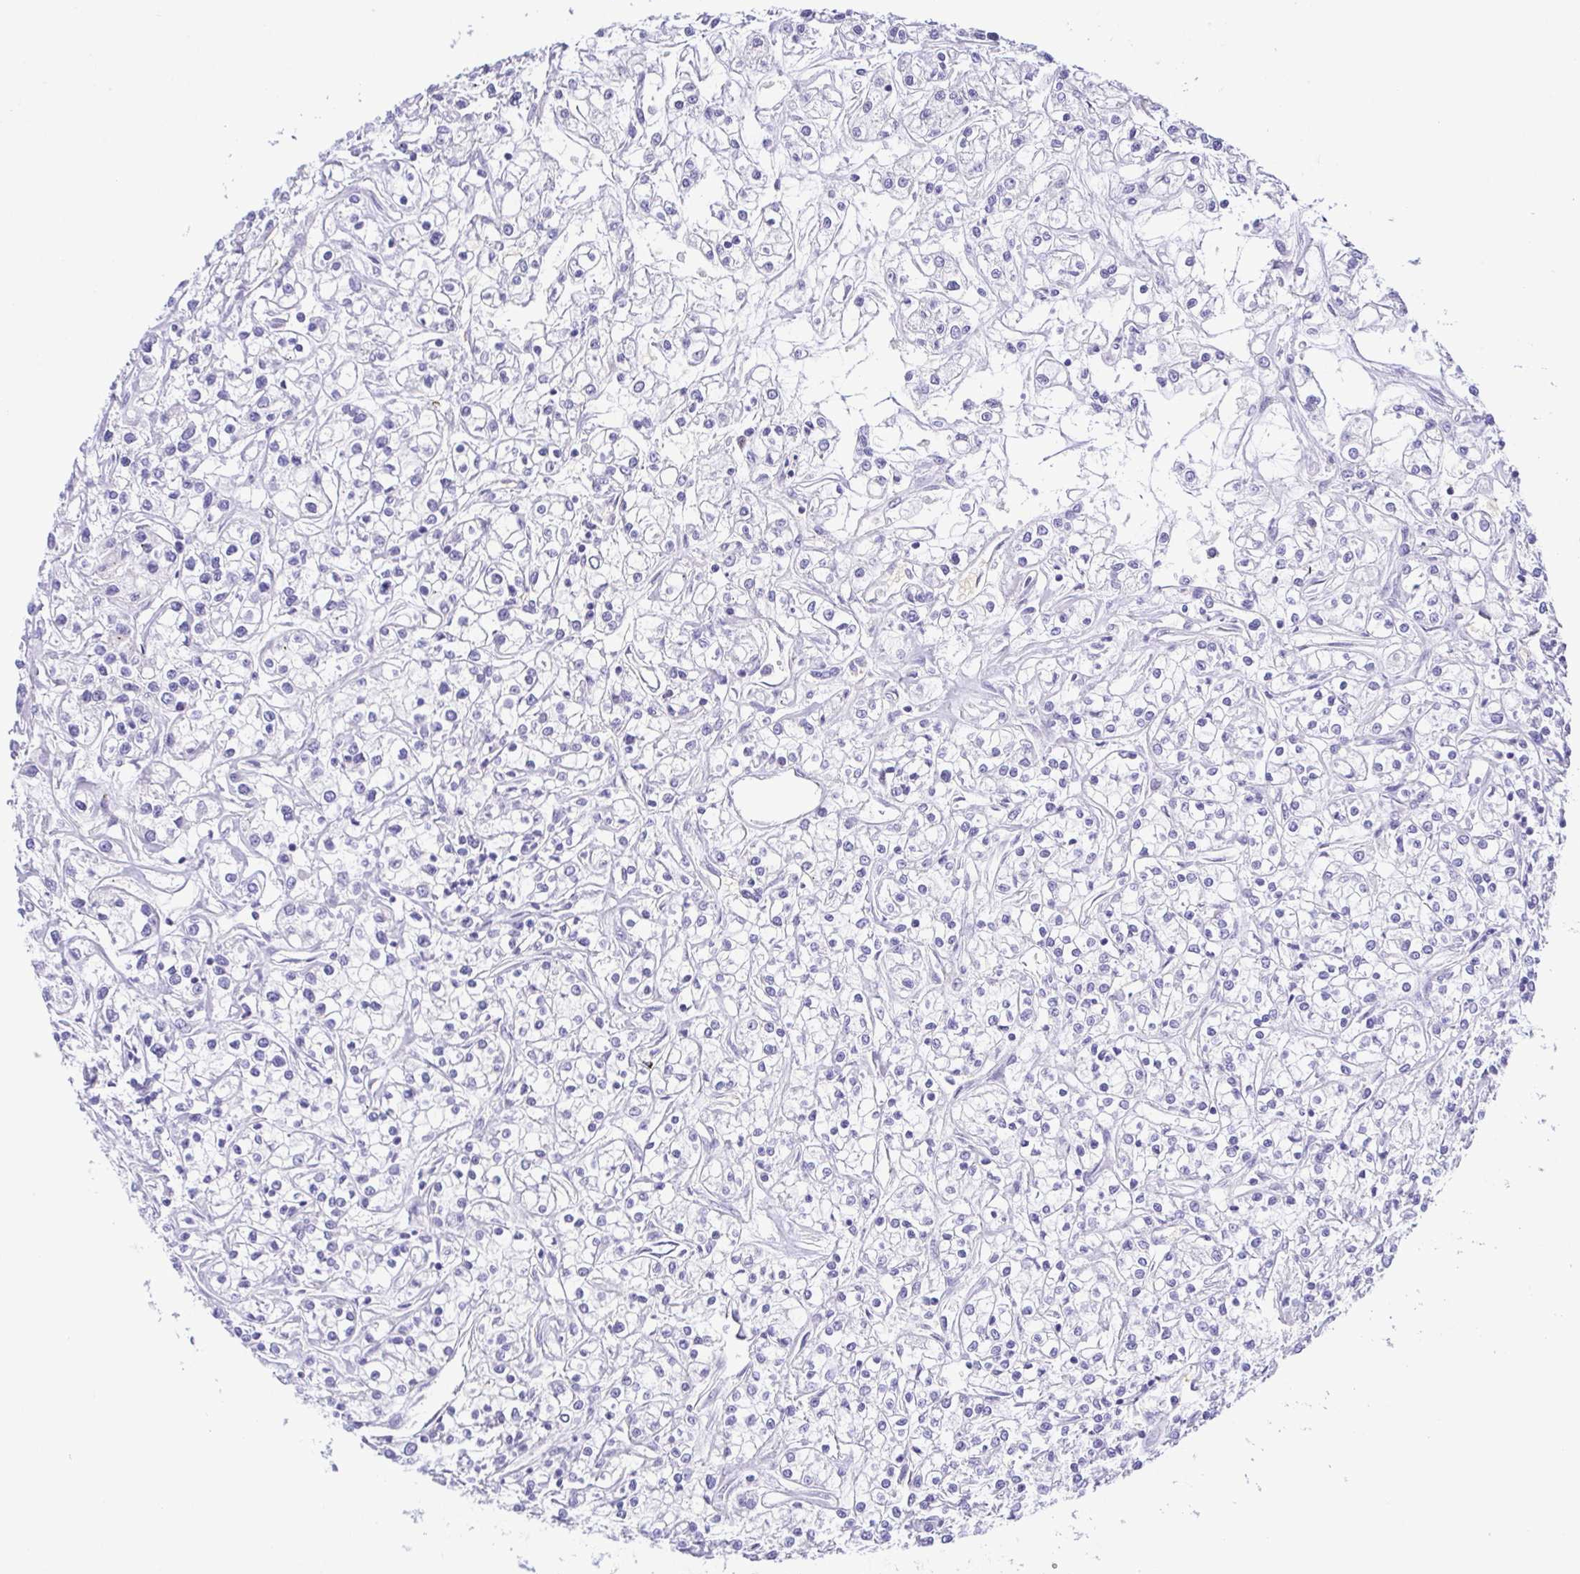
{"staining": {"intensity": "negative", "quantity": "none", "location": "none"}, "tissue": "renal cancer", "cell_type": "Tumor cells", "image_type": "cancer", "snomed": [{"axis": "morphology", "description": "Adenocarcinoma, NOS"}, {"axis": "topography", "description": "Kidney"}], "caption": "Tumor cells show no significant protein positivity in adenocarcinoma (renal).", "gene": "EPB42", "patient": {"sex": "female", "age": 59}}